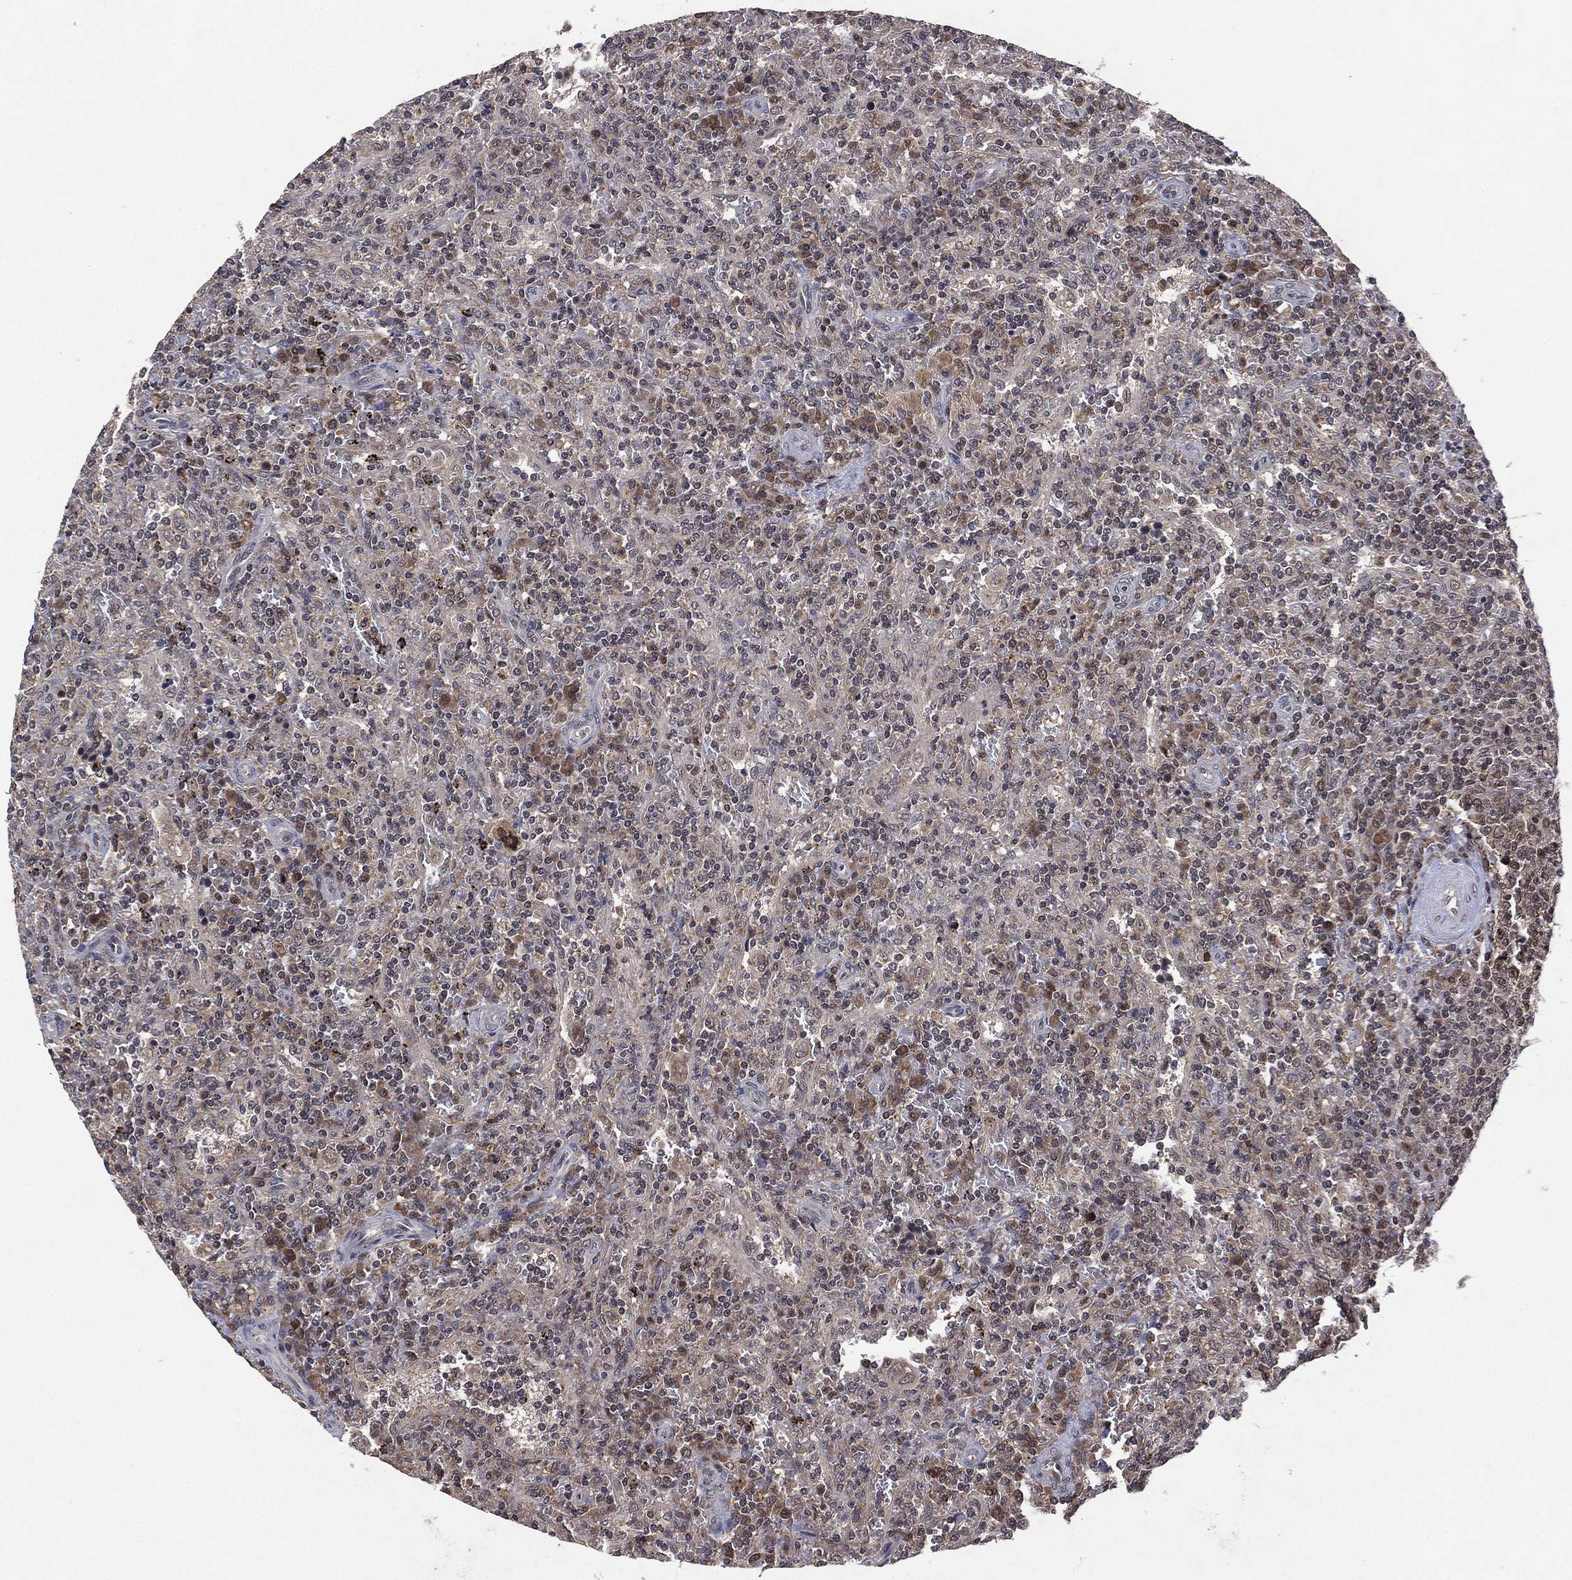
{"staining": {"intensity": "negative", "quantity": "none", "location": "none"}, "tissue": "lymphoma", "cell_type": "Tumor cells", "image_type": "cancer", "snomed": [{"axis": "morphology", "description": "Malignant lymphoma, non-Hodgkin's type, Low grade"}, {"axis": "topography", "description": "Spleen"}], "caption": "Tumor cells are negative for protein expression in human malignant lymphoma, non-Hodgkin's type (low-grade). (IHC, brightfield microscopy, high magnification).", "gene": "ATG4B", "patient": {"sex": "male", "age": 62}}